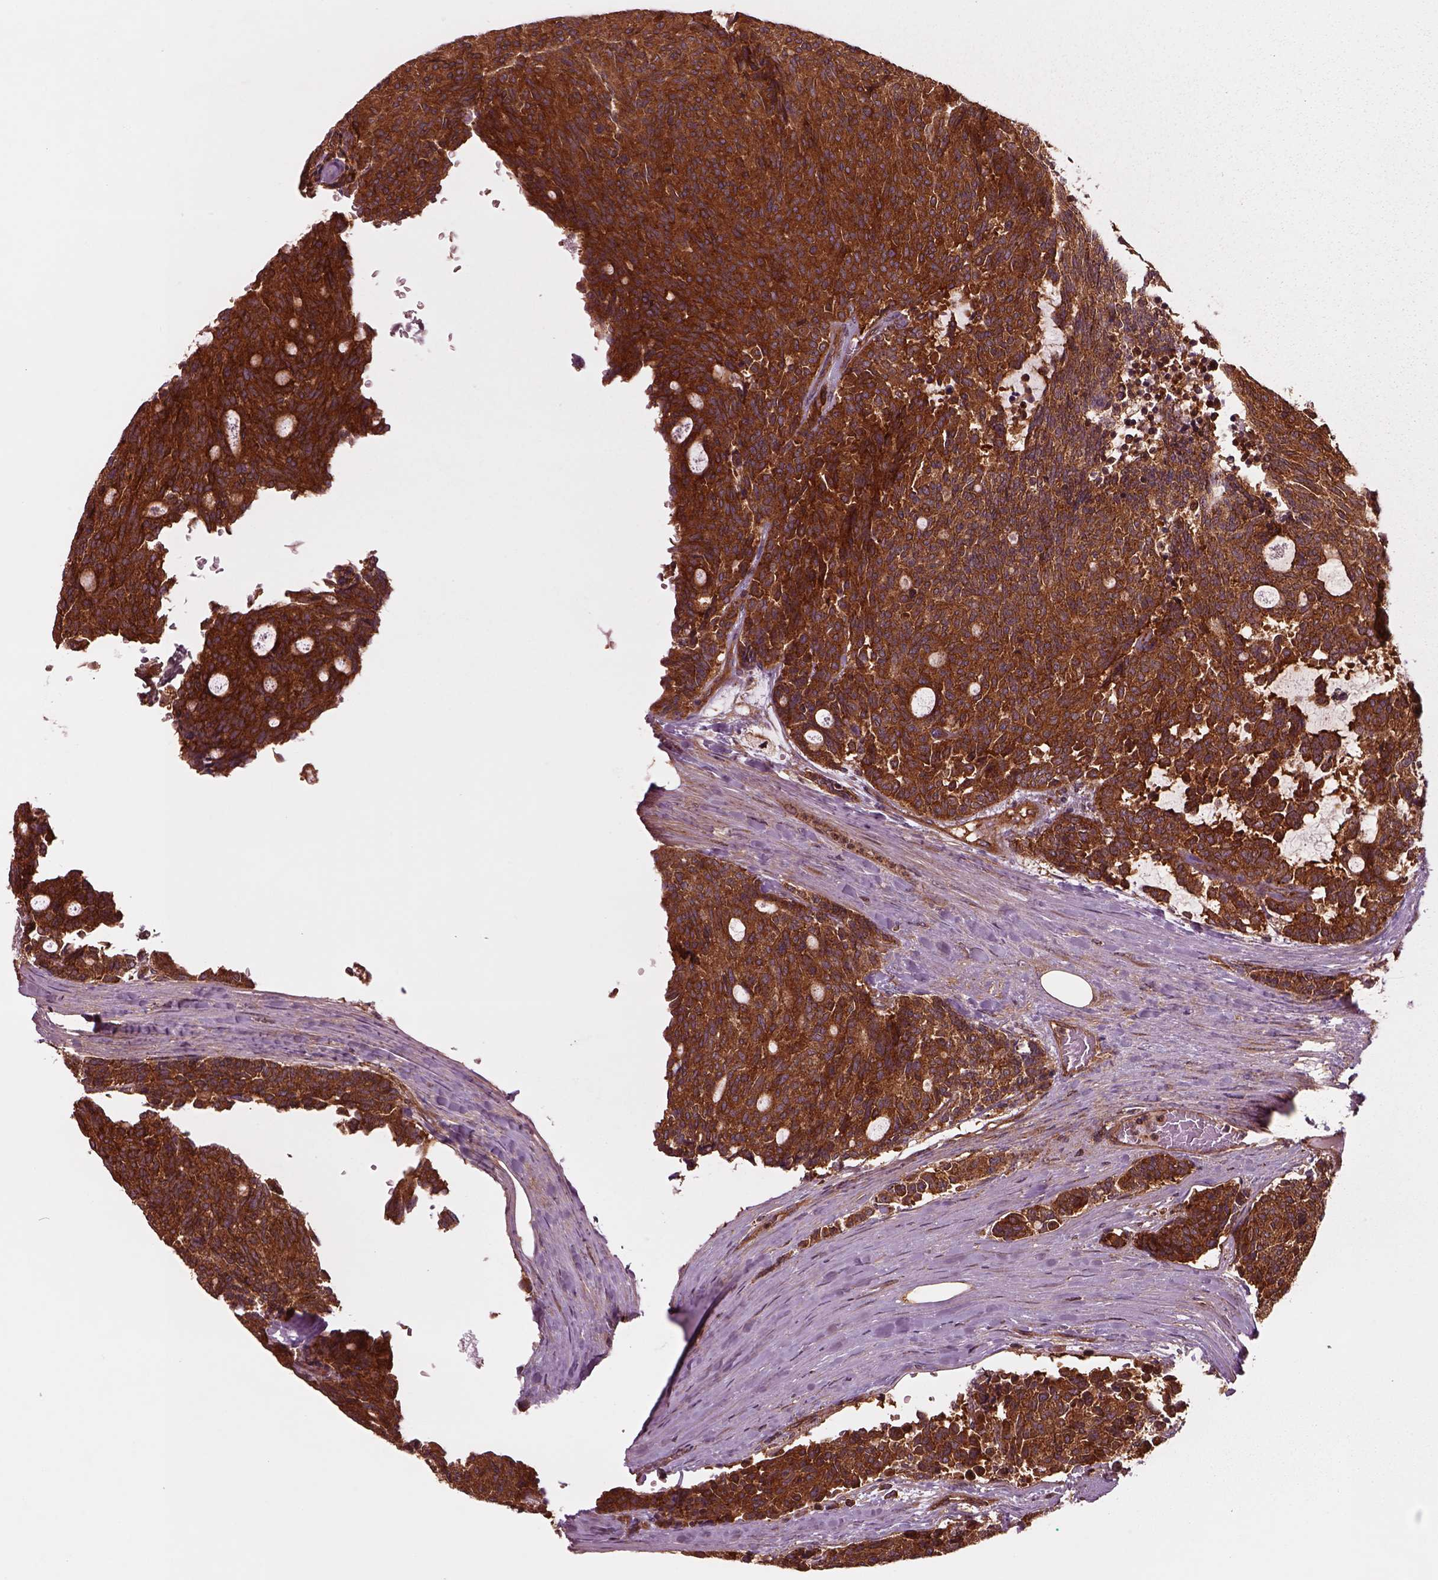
{"staining": {"intensity": "strong", "quantity": ">75%", "location": "cytoplasmic/membranous"}, "tissue": "carcinoid", "cell_type": "Tumor cells", "image_type": "cancer", "snomed": [{"axis": "morphology", "description": "Carcinoid, malignant, NOS"}, {"axis": "topography", "description": "Pancreas"}], "caption": "A photomicrograph of human malignant carcinoid stained for a protein displays strong cytoplasmic/membranous brown staining in tumor cells.", "gene": "WASHC2A", "patient": {"sex": "female", "age": 54}}